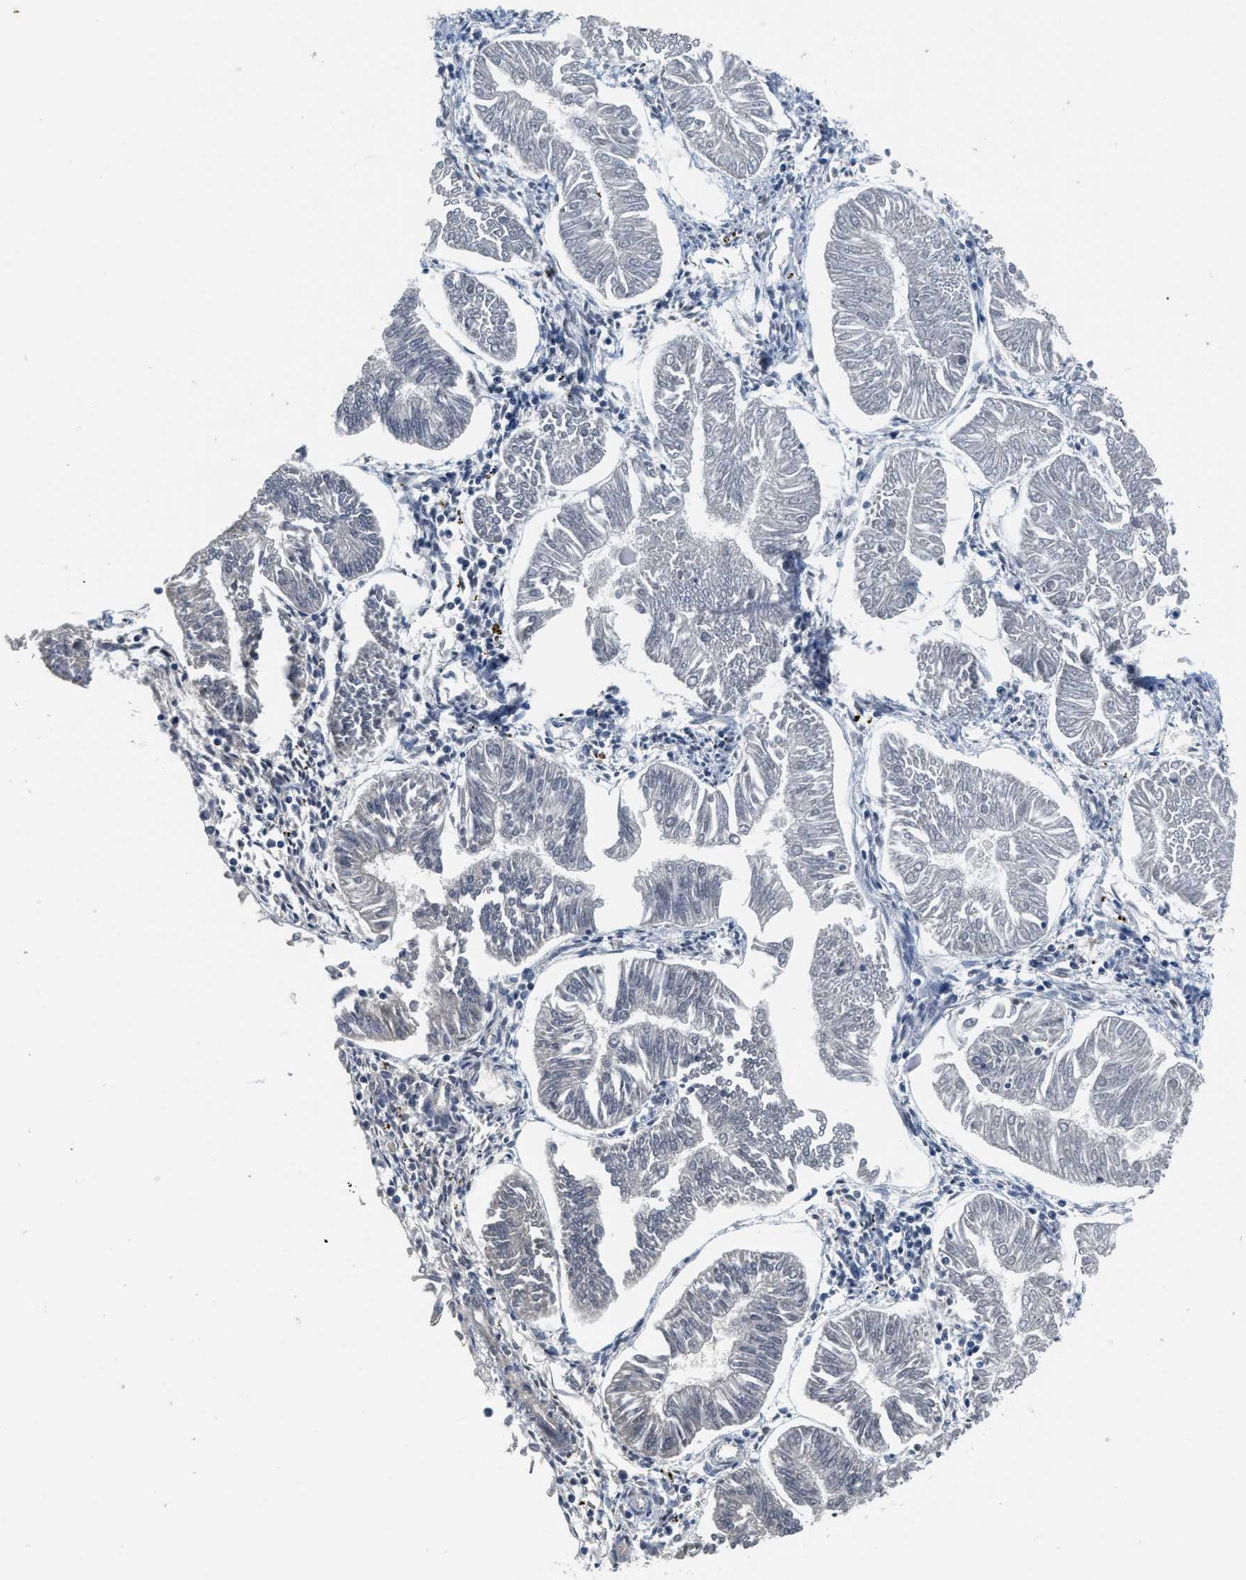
{"staining": {"intensity": "negative", "quantity": "none", "location": "none"}, "tissue": "endometrial cancer", "cell_type": "Tumor cells", "image_type": "cancer", "snomed": [{"axis": "morphology", "description": "Adenocarcinoma, NOS"}, {"axis": "topography", "description": "Endometrium"}], "caption": "High magnification brightfield microscopy of endometrial cancer stained with DAB (3,3'-diaminobenzidine) (brown) and counterstained with hematoxylin (blue): tumor cells show no significant expression.", "gene": "MZF1", "patient": {"sex": "female", "age": 53}}